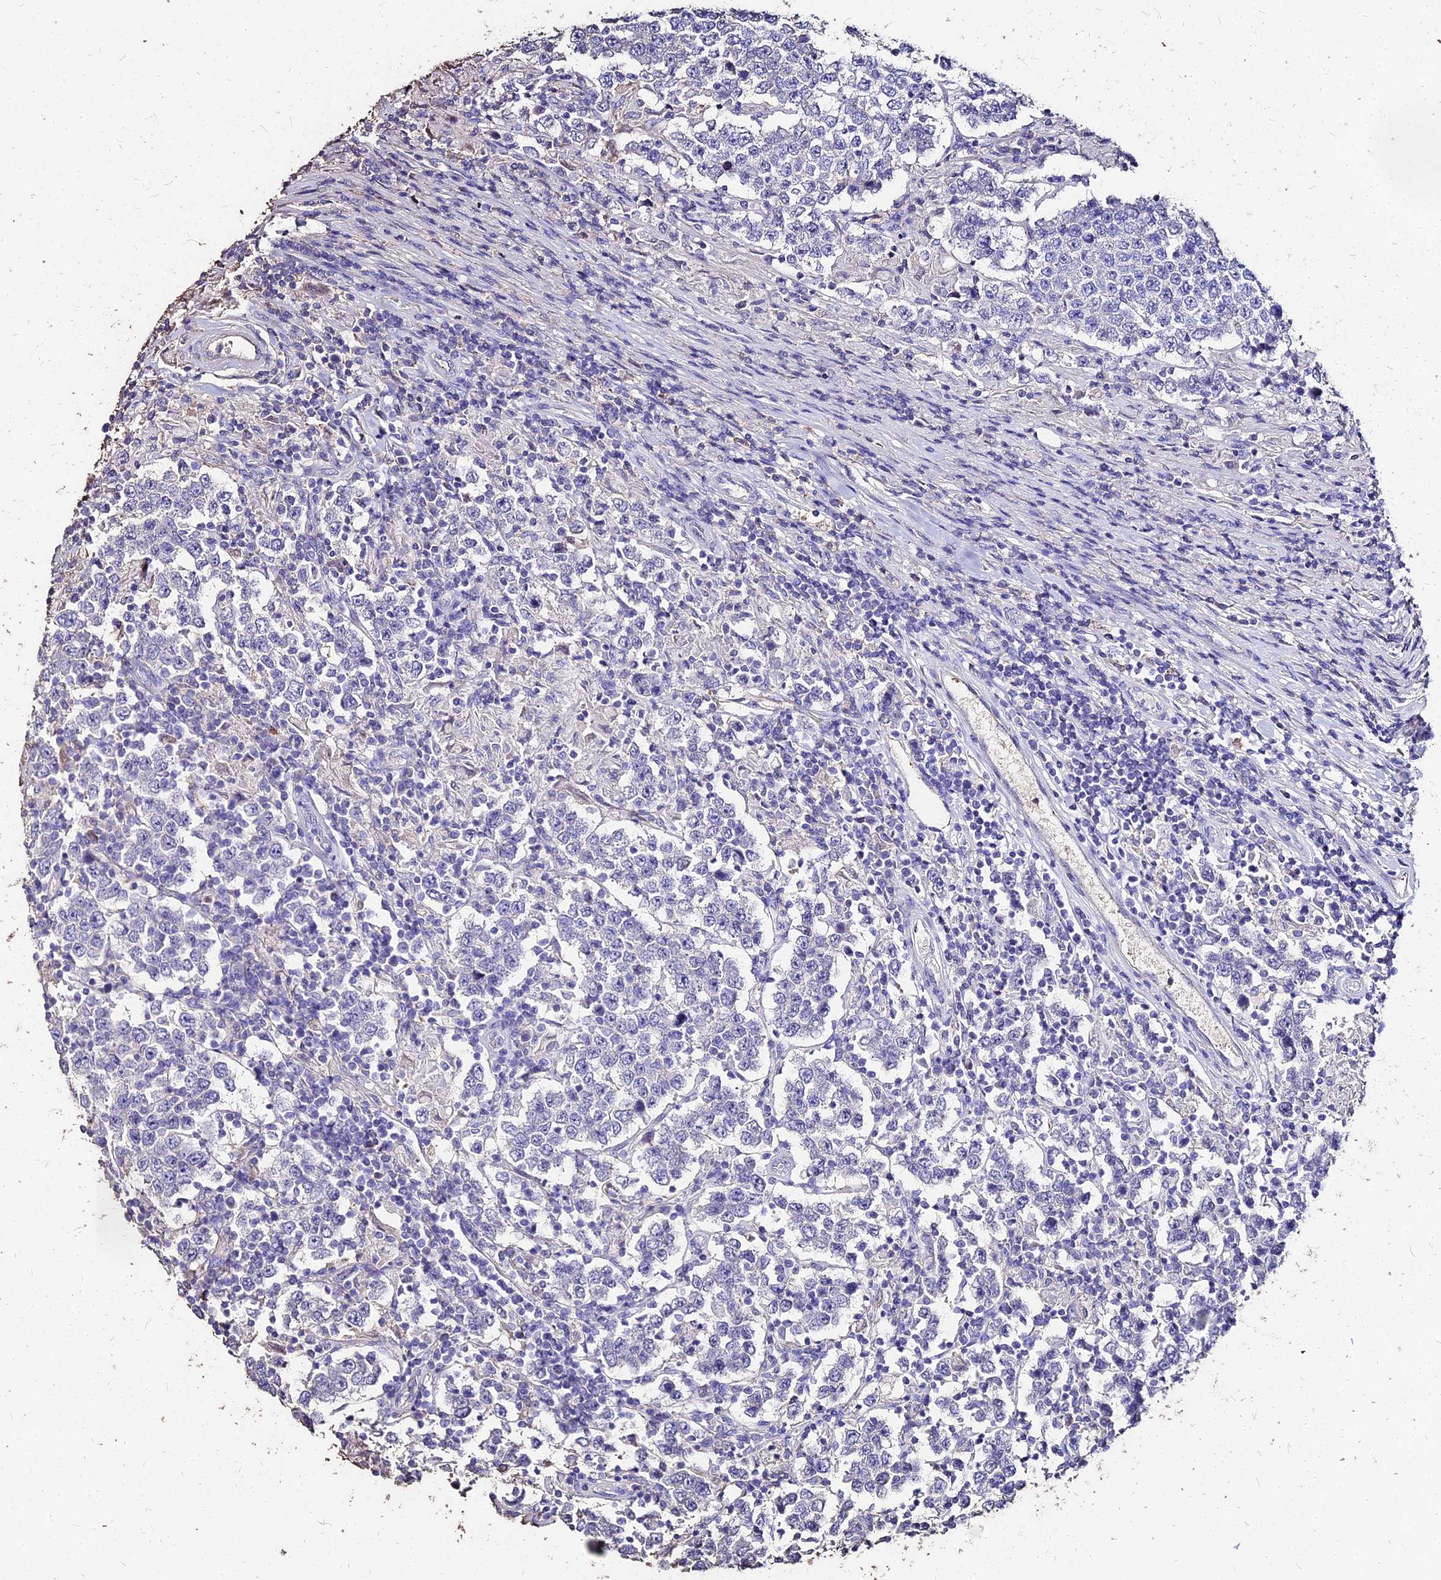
{"staining": {"intensity": "negative", "quantity": "none", "location": "none"}, "tissue": "testis cancer", "cell_type": "Tumor cells", "image_type": "cancer", "snomed": [{"axis": "morphology", "description": "Normal tissue, NOS"}, {"axis": "morphology", "description": "Urothelial carcinoma, High grade"}, {"axis": "morphology", "description": "Seminoma, NOS"}, {"axis": "morphology", "description": "Carcinoma, Embryonal, NOS"}, {"axis": "topography", "description": "Urinary bladder"}, {"axis": "topography", "description": "Testis"}], "caption": "An immunohistochemistry (IHC) micrograph of testis cancer (high-grade urothelial carcinoma) is shown. There is no staining in tumor cells of testis cancer (high-grade urothelial carcinoma).", "gene": "NME5", "patient": {"sex": "male", "age": 41}}